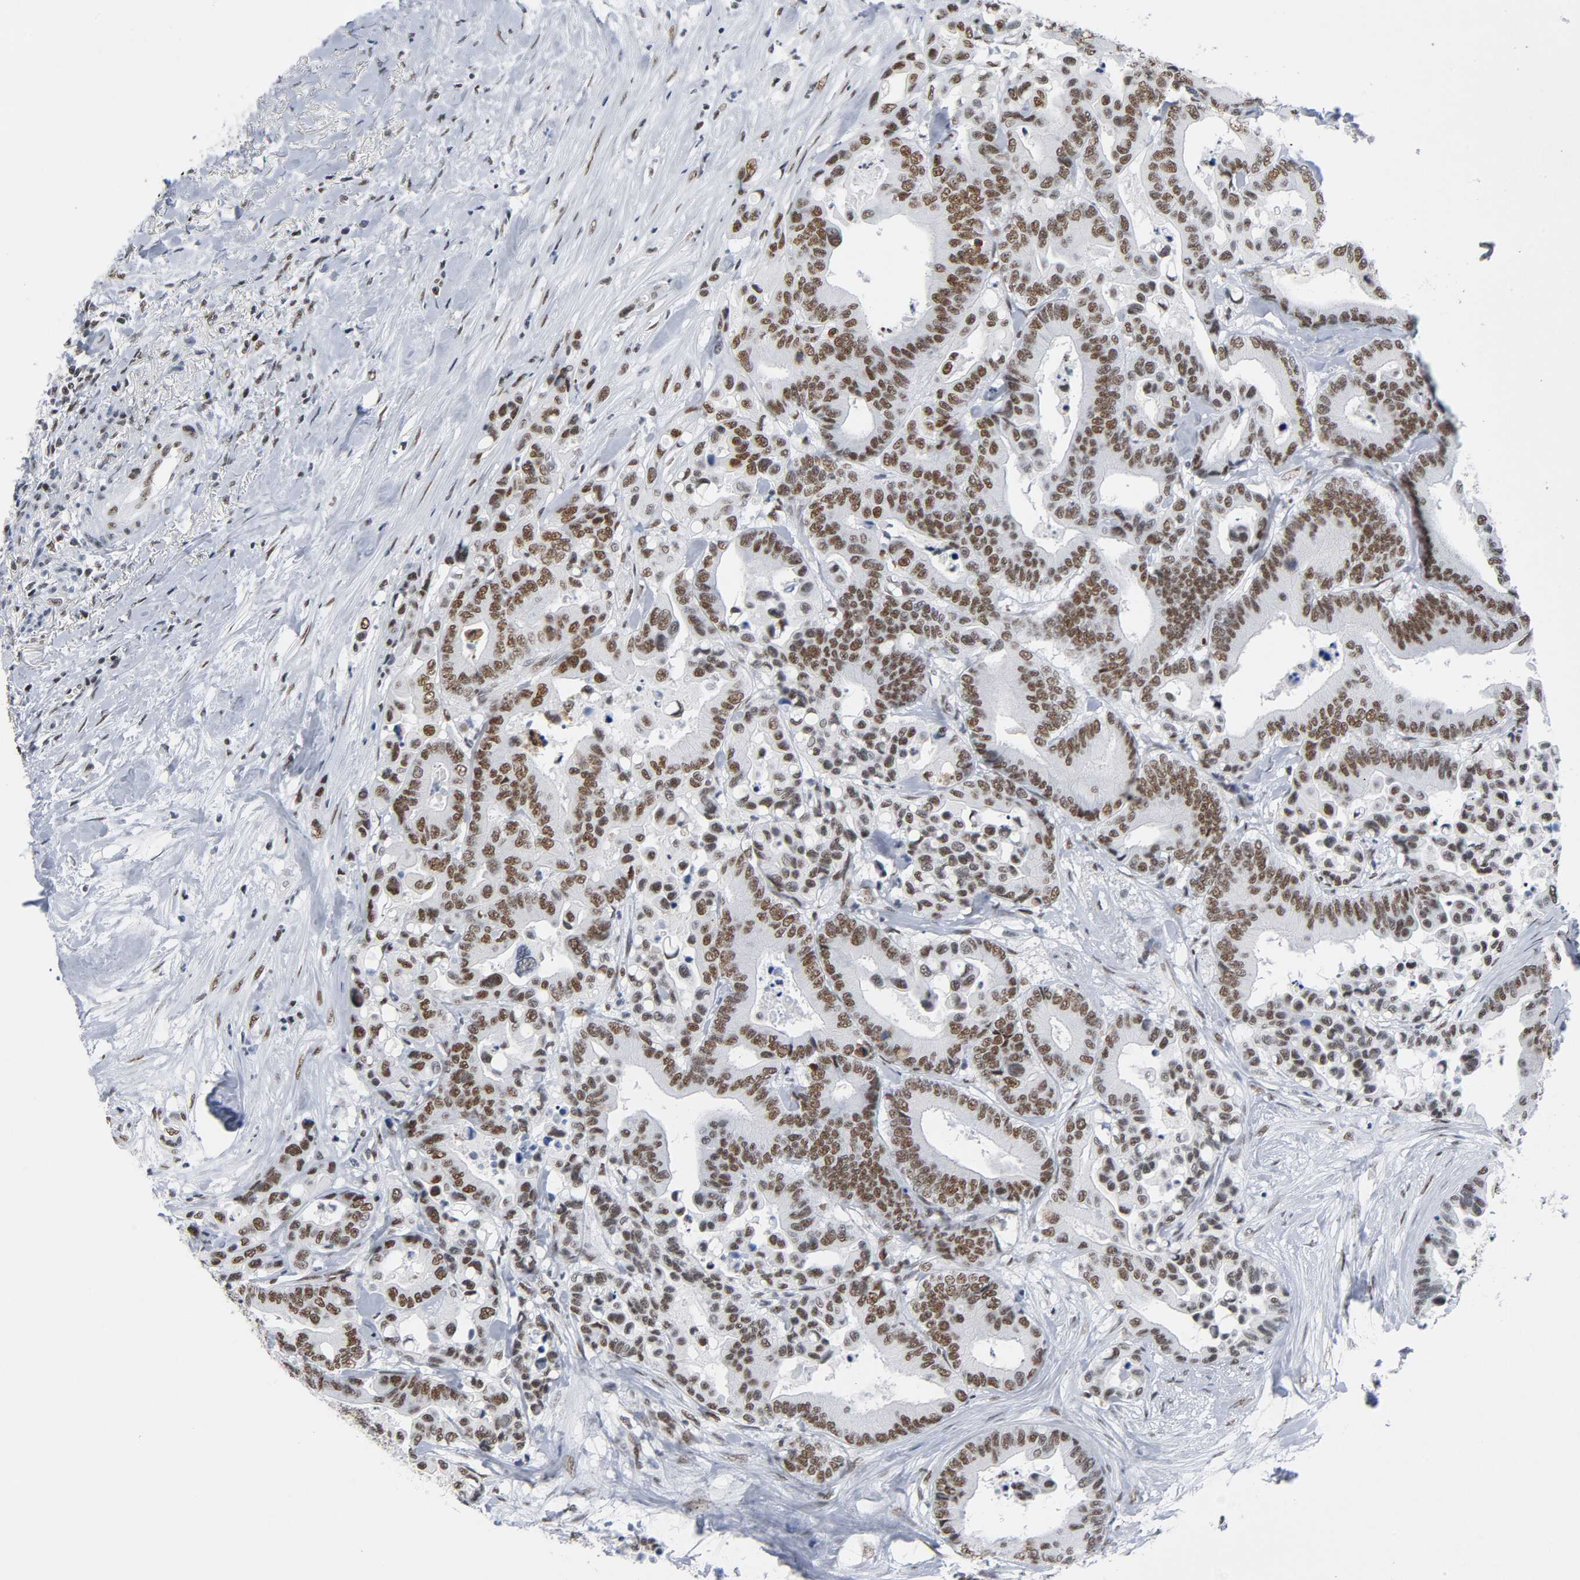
{"staining": {"intensity": "moderate", "quantity": ">75%", "location": "nuclear"}, "tissue": "colorectal cancer", "cell_type": "Tumor cells", "image_type": "cancer", "snomed": [{"axis": "morphology", "description": "Adenocarcinoma, NOS"}, {"axis": "topography", "description": "Colon"}], "caption": "Brown immunohistochemical staining in colorectal adenocarcinoma shows moderate nuclear staining in about >75% of tumor cells.", "gene": "CSTF2", "patient": {"sex": "male", "age": 82}}